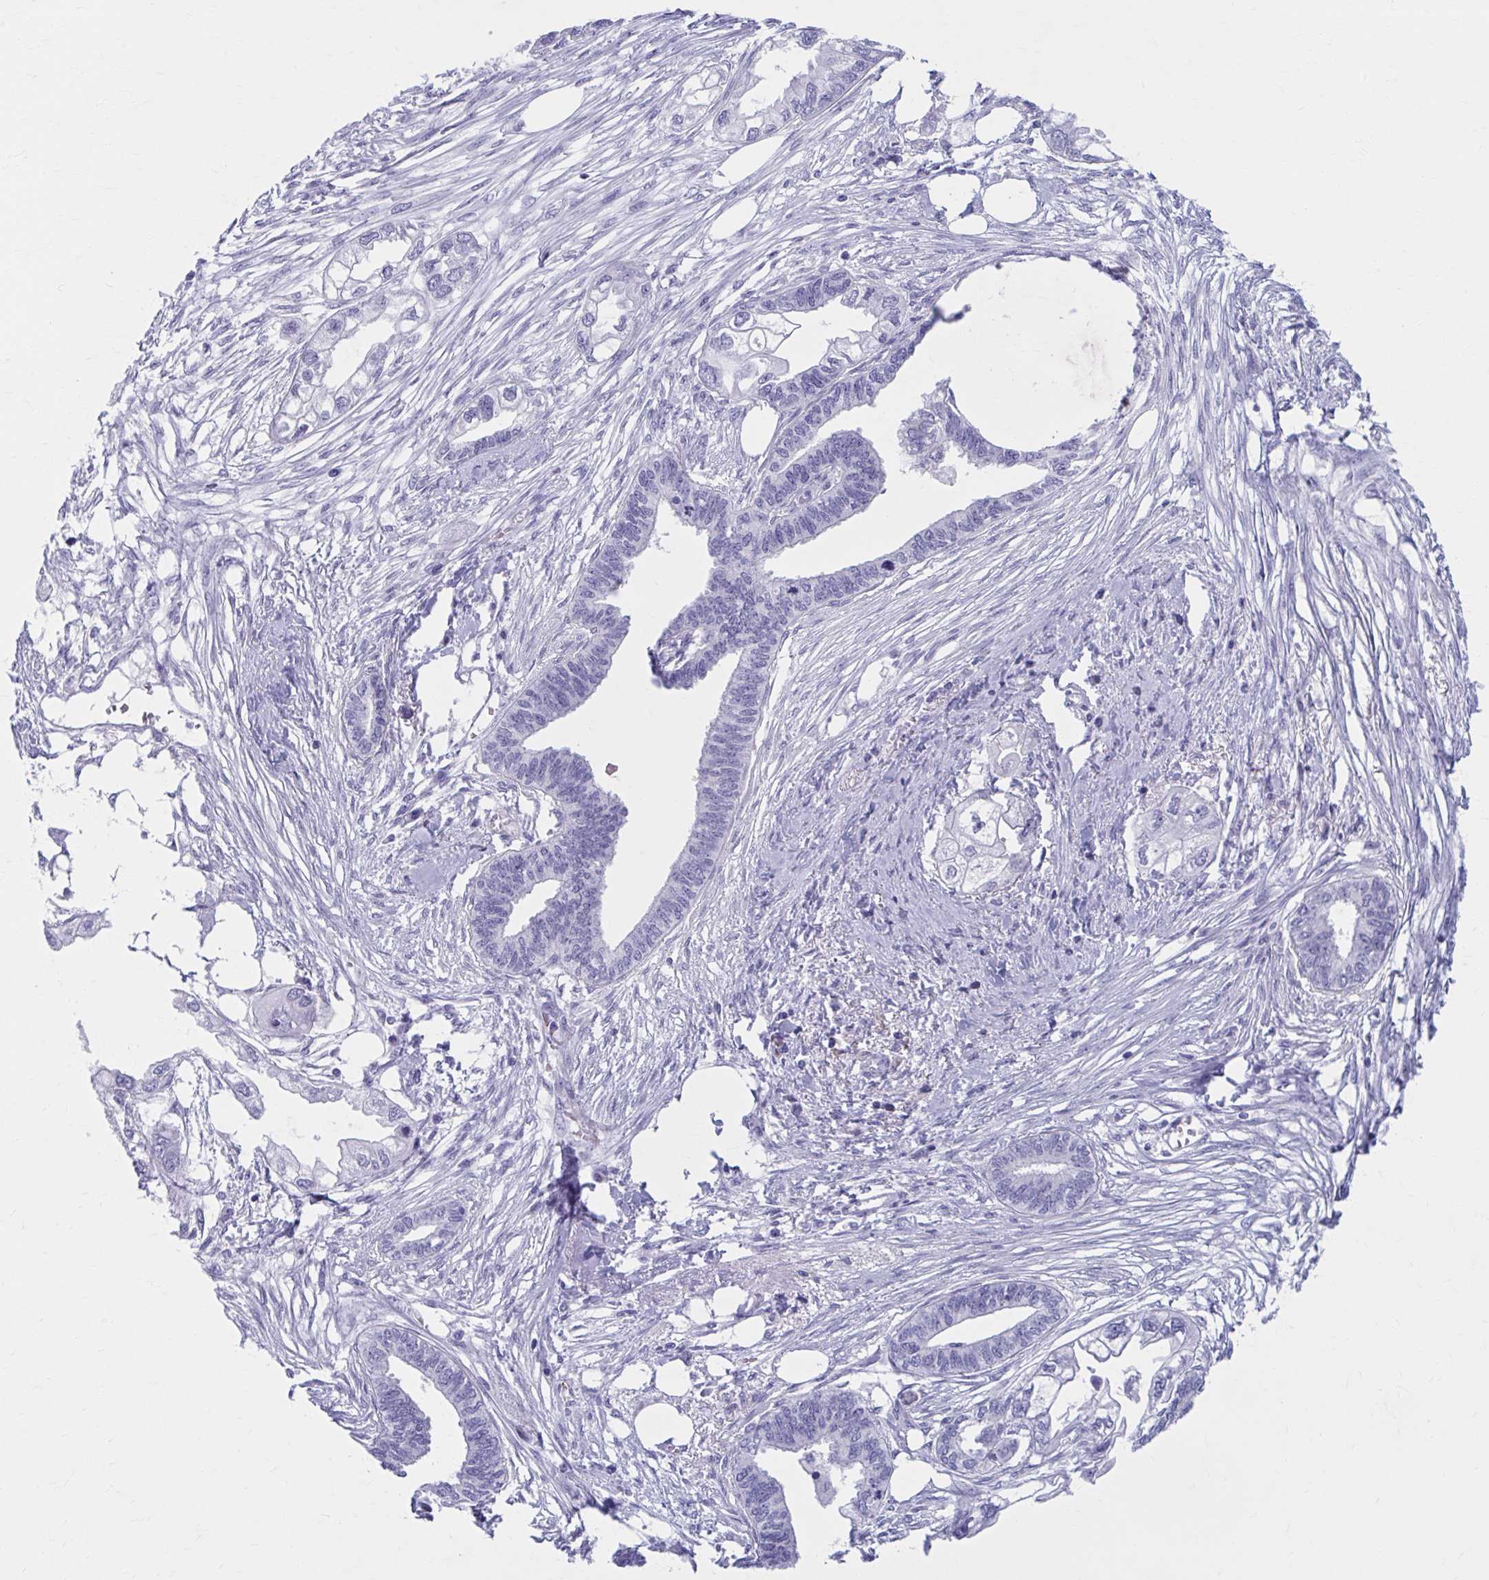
{"staining": {"intensity": "negative", "quantity": "none", "location": "none"}, "tissue": "endometrial cancer", "cell_type": "Tumor cells", "image_type": "cancer", "snomed": [{"axis": "morphology", "description": "Adenocarcinoma, NOS"}, {"axis": "morphology", "description": "Adenocarcinoma, metastatic, NOS"}, {"axis": "topography", "description": "Adipose tissue"}, {"axis": "topography", "description": "Endometrium"}], "caption": "Endometrial cancer (metastatic adenocarcinoma) was stained to show a protein in brown. There is no significant expression in tumor cells.", "gene": "KCNE2", "patient": {"sex": "female", "age": 67}}